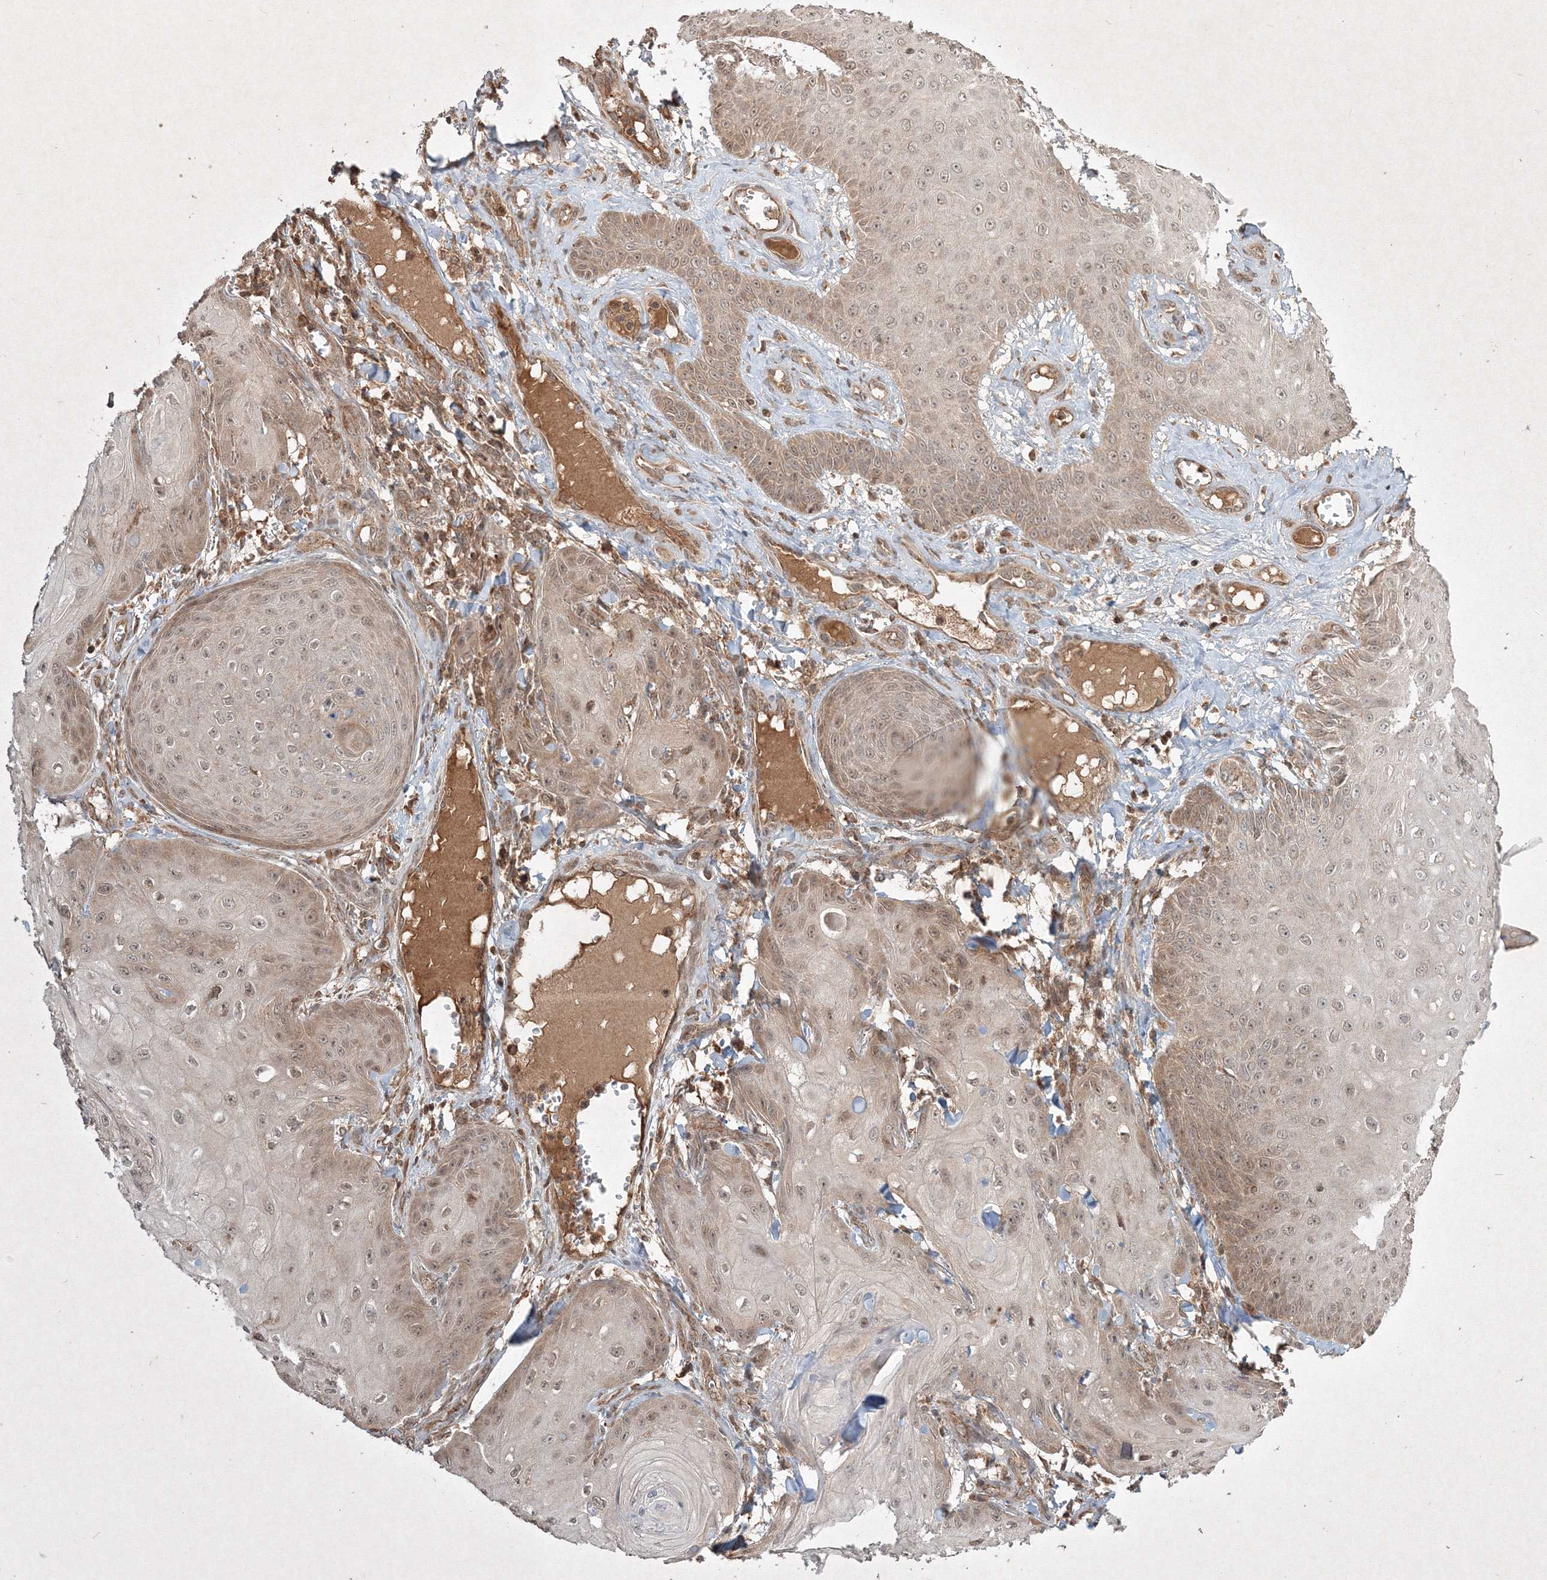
{"staining": {"intensity": "weak", "quantity": "25%-75%", "location": "cytoplasmic/membranous,nuclear"}, "tissue": "skin cancer", "cell_type": "Tumor cells", "image_type": "cancer", "snomed": [{"axis": "morphology", "description": "Squamous cell carcinoma, NOS"}, {"axis": "topography", "description": "Skin"}], "caption": "Skin cancer (squamous cell carcinoma) stained for a protein (brown) shows weak cytoplasmic/membranous and nuclear positive positivity in approximately 25%-75% of tumor cells.", "gene": "PLTP", "patient": {"sex": "male", "age": 74}}